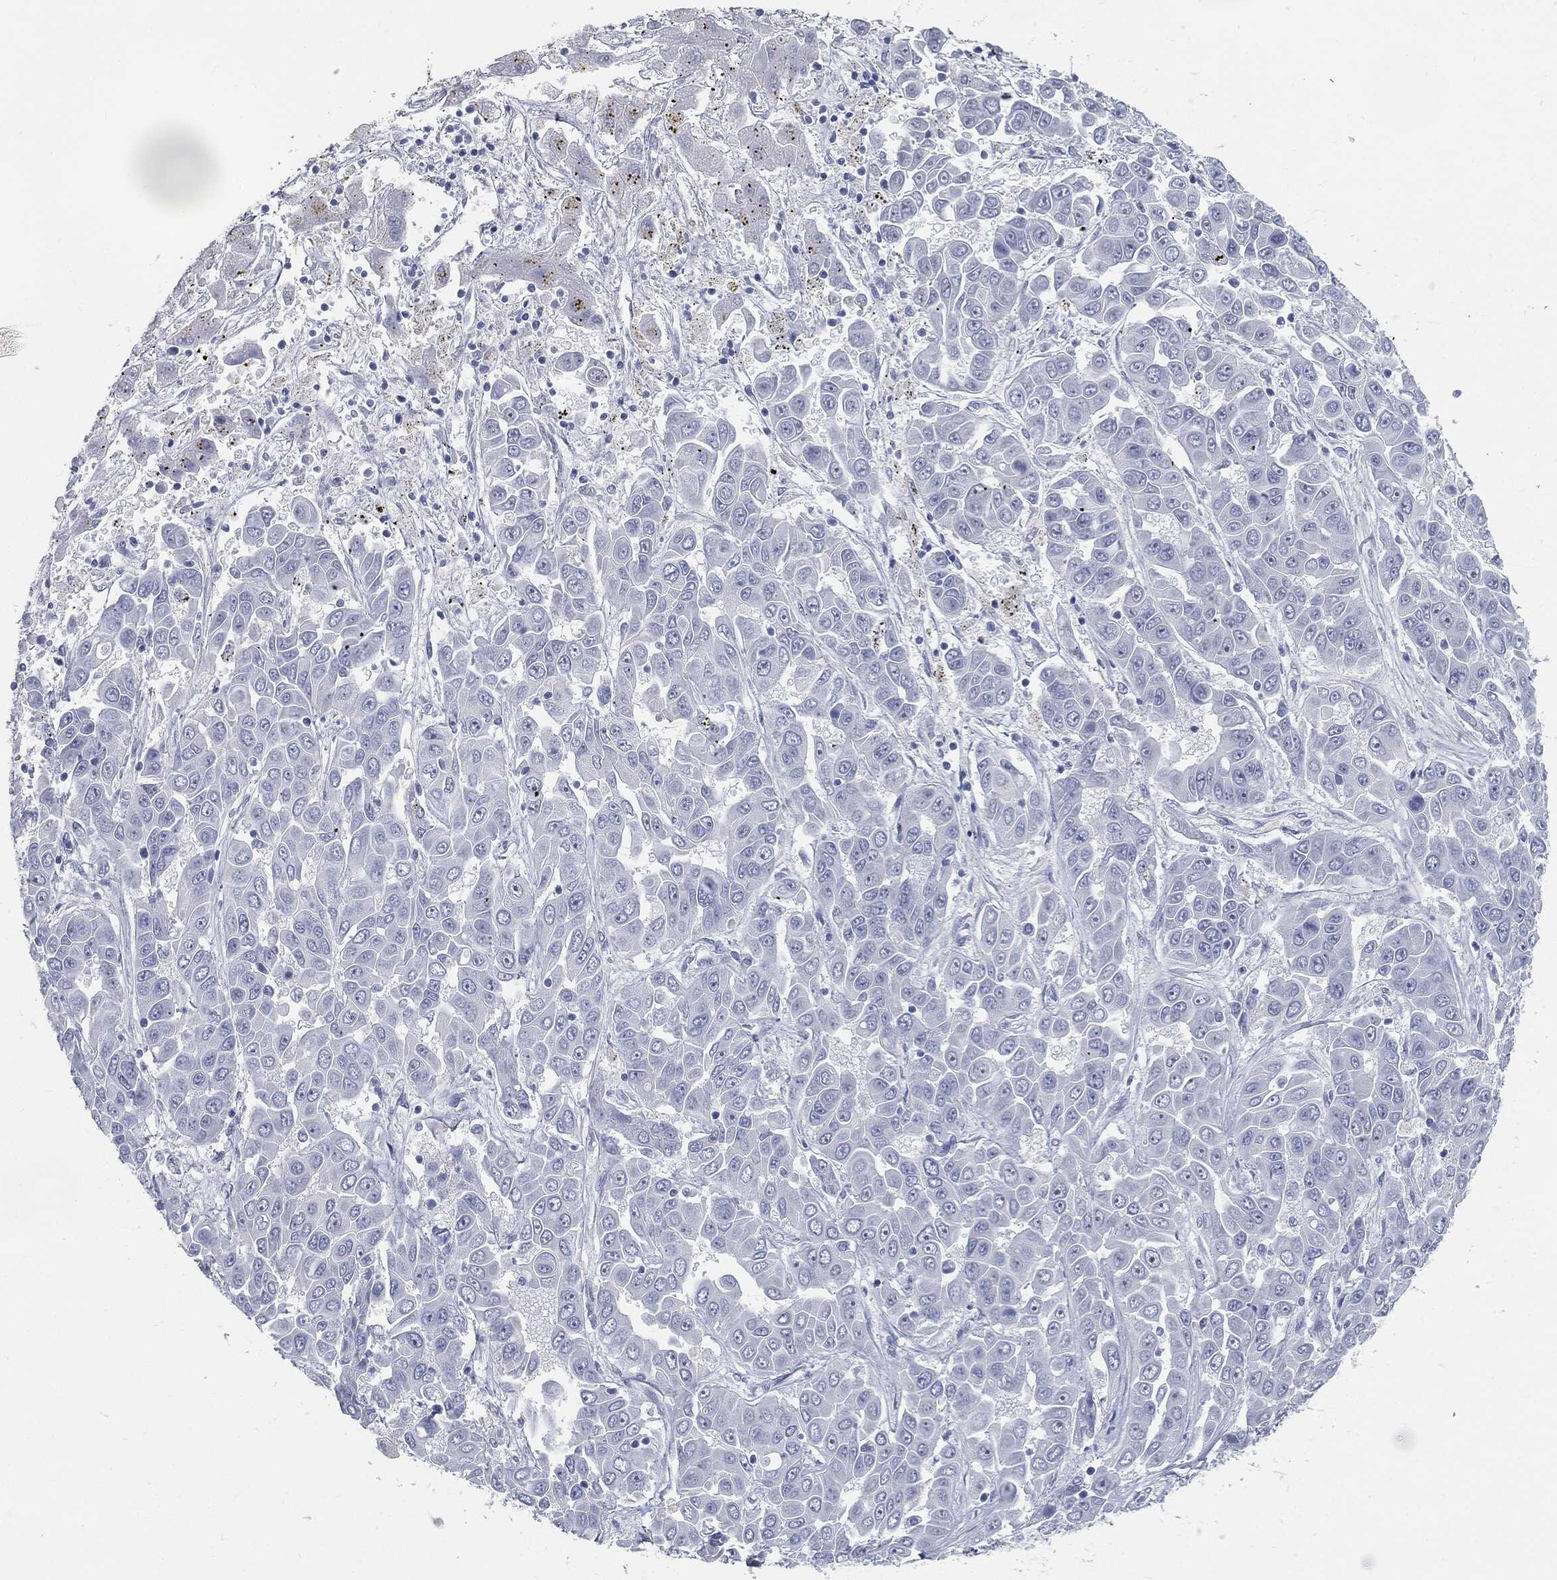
{"staining": {"intensity": "negative", "quantity": "none", "location": "none"}, "tissue": "liver cancer", "cell_type": "Tumor cells", "image_type": "cancer", "snomed": [{"axis": "morphology", "description": "Cholangiocarcinoma"}, {"axis": "topography", "description": "Liver"}], "caption": "A high-resolution micrograph shows IHC staining of cholangiocarcinoma (liver), which exhibits no significant staining in tumor cells.", "gene": "CUZD1", "patient": {"sex": "female", "age": 52}}